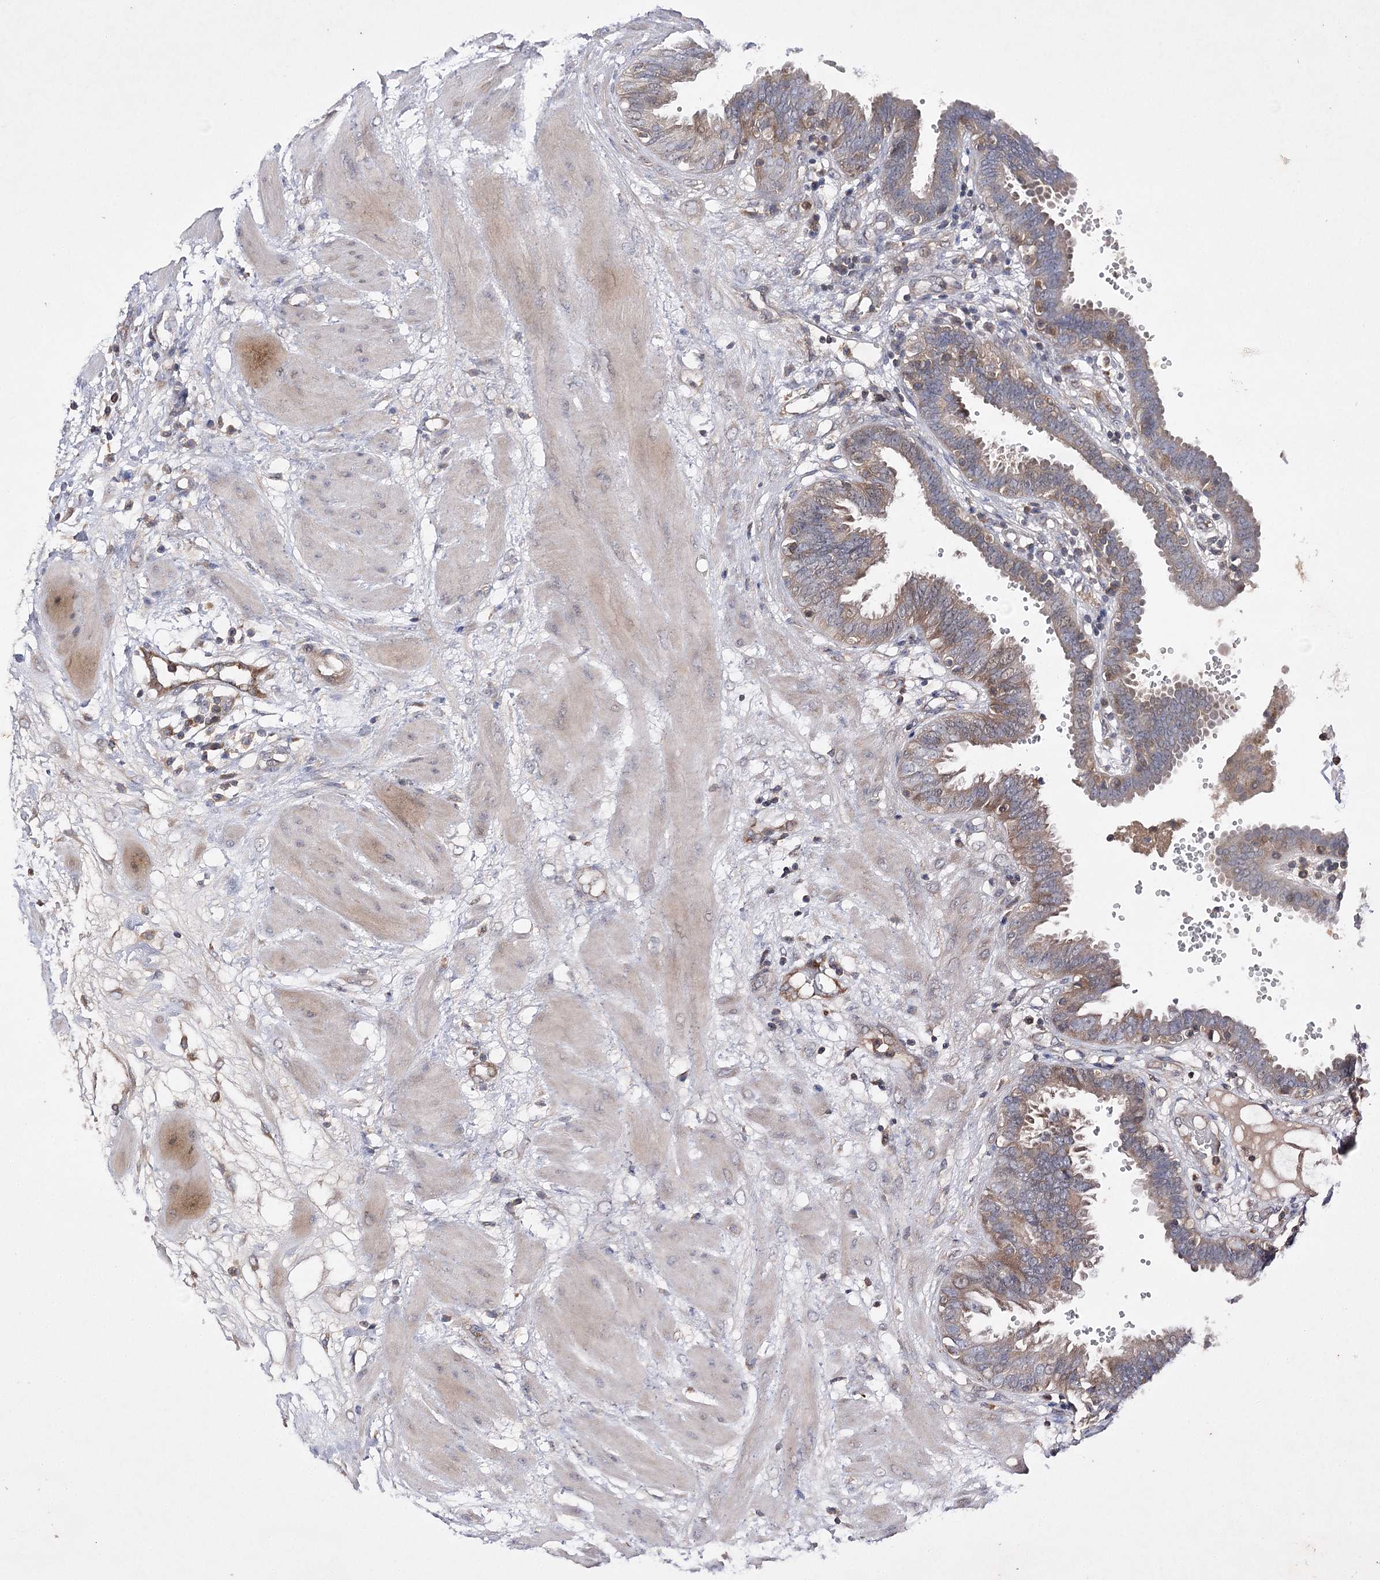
{"staining": {"intensity": "moderate", "quantity": ">75%", "location": "cytoplasmic/membranous"}, "tissue": "fallopian tube", "cell_type": "Glandular cells", "image_type": "normal", "snomed": [{"axis": "morphology", "description": "Normal tissue, NOS"}, {"axis": "topography", "description": "Fallopian tube"}, {"axis": "topography", "description": "Placenta"}], "caption": "Brown immunohistochemical staining in normal human fallopian tube demonstrates moderate cytoplasmic/membranous positivity in approximately >75% of glandular cells. Using DAB (brown) and hematoxylin (blue) stains, captured at high magnification using brightfield microscopy.", "gene": "BCR", "patient": {"sex": "female", "age": 32}}